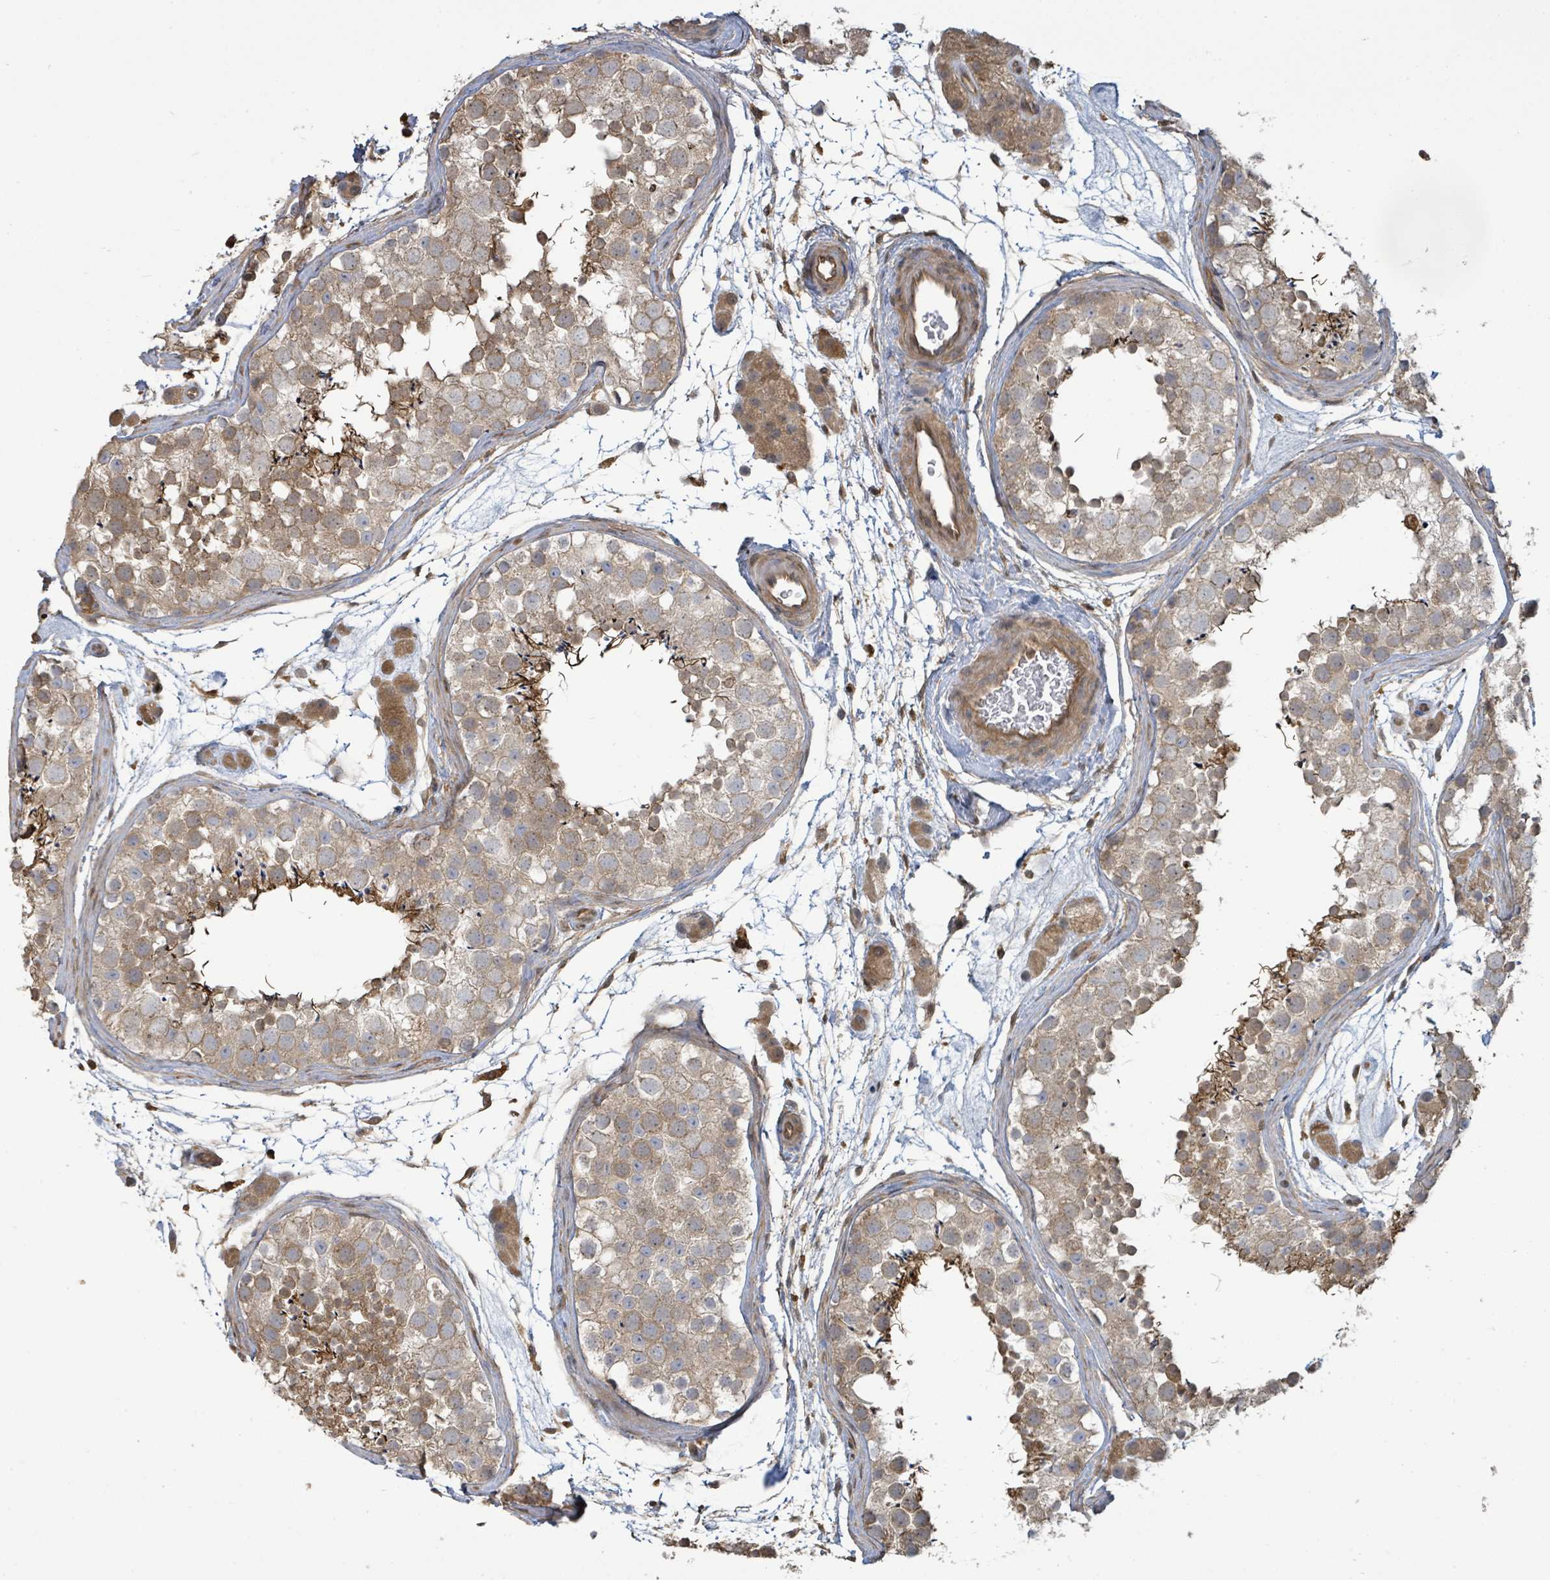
{"staining": {"intensity": "moderate", "quantity": "25%-75%", "location": "cytoplasmic/membranous"}, "tissue": "testis", "cell_type": "Cells in seminiferous ducts", "image_type": "normal", "snomed": [{"axis": "morphology", "description": "Normal tissue, NOS"}, {"axis": "topography", "description": "Testis"}], "caption": "IHC staining of unremarkable testis, which reveals medium levels of moderate cytoplasmic/membranous expression in about 25%-75% of cells in seminiferous ducts indicating moderate cytoplasmic/membranous protein staining. The staining was performed using DAB (3,3'-diaminobenzidine) (brown) for protein detection and nuclei were counterstained in hematoxylin (blue).", "gene": "ARPIN", "patient": {"sex": "male", "age": 41}}